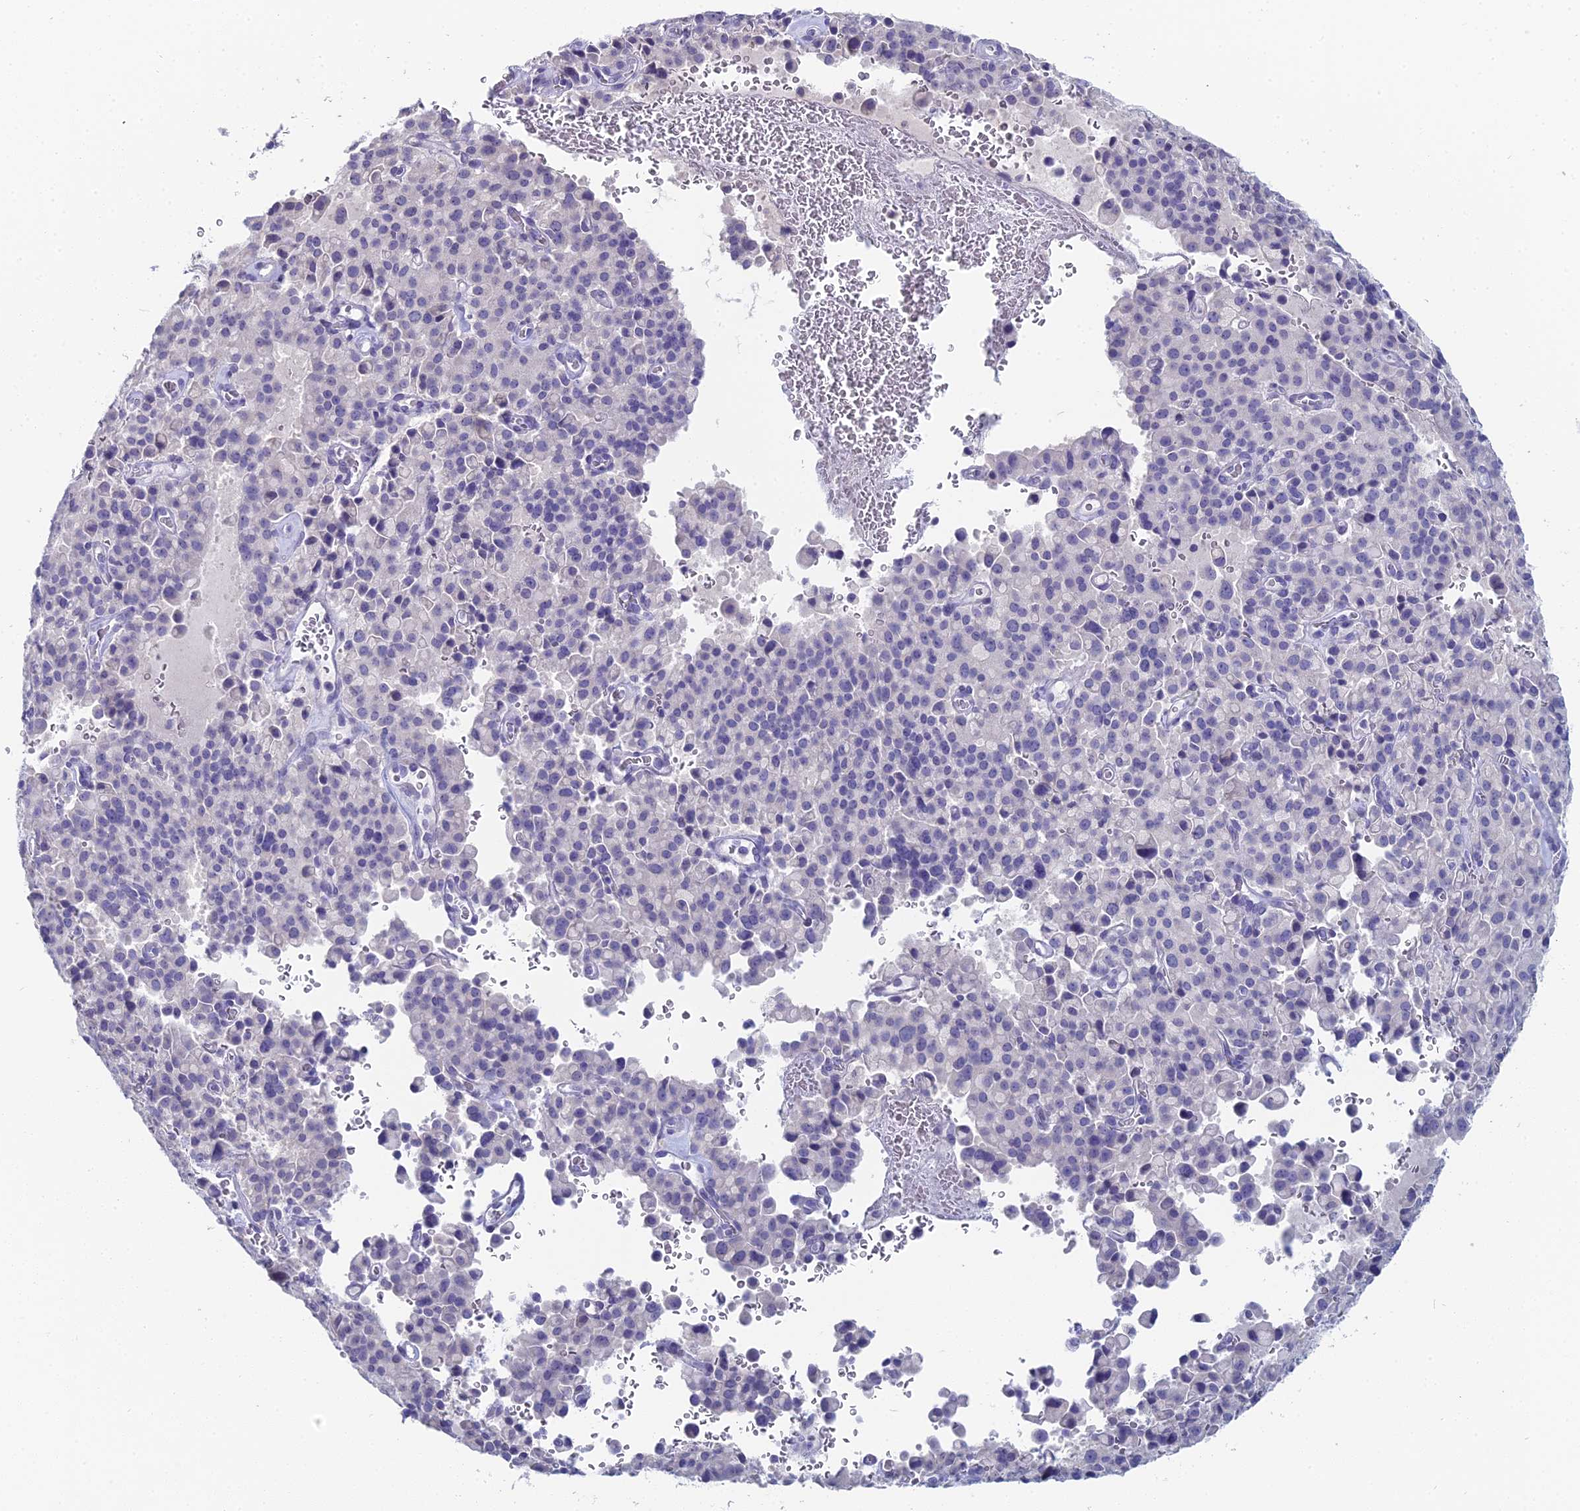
{"staining": {"intensity": "negative", "quantity": "none", "location": "none"}, "tissue": "pancreatic cancer", "cell_type": "Tumor cells", "image_type": "cancer", "snomed": [{"axis": "morphology", "description": "Adenocarcinoma, NOS"}, {"axis": "topography", "description": "Pancreas"}], "caption": "The histopathology image demonstrates no staining of tumor cells in adenocarcinoma (pancreatic).", "gene": "PRR22", "patient": {"sex": "male", "age": 65}}